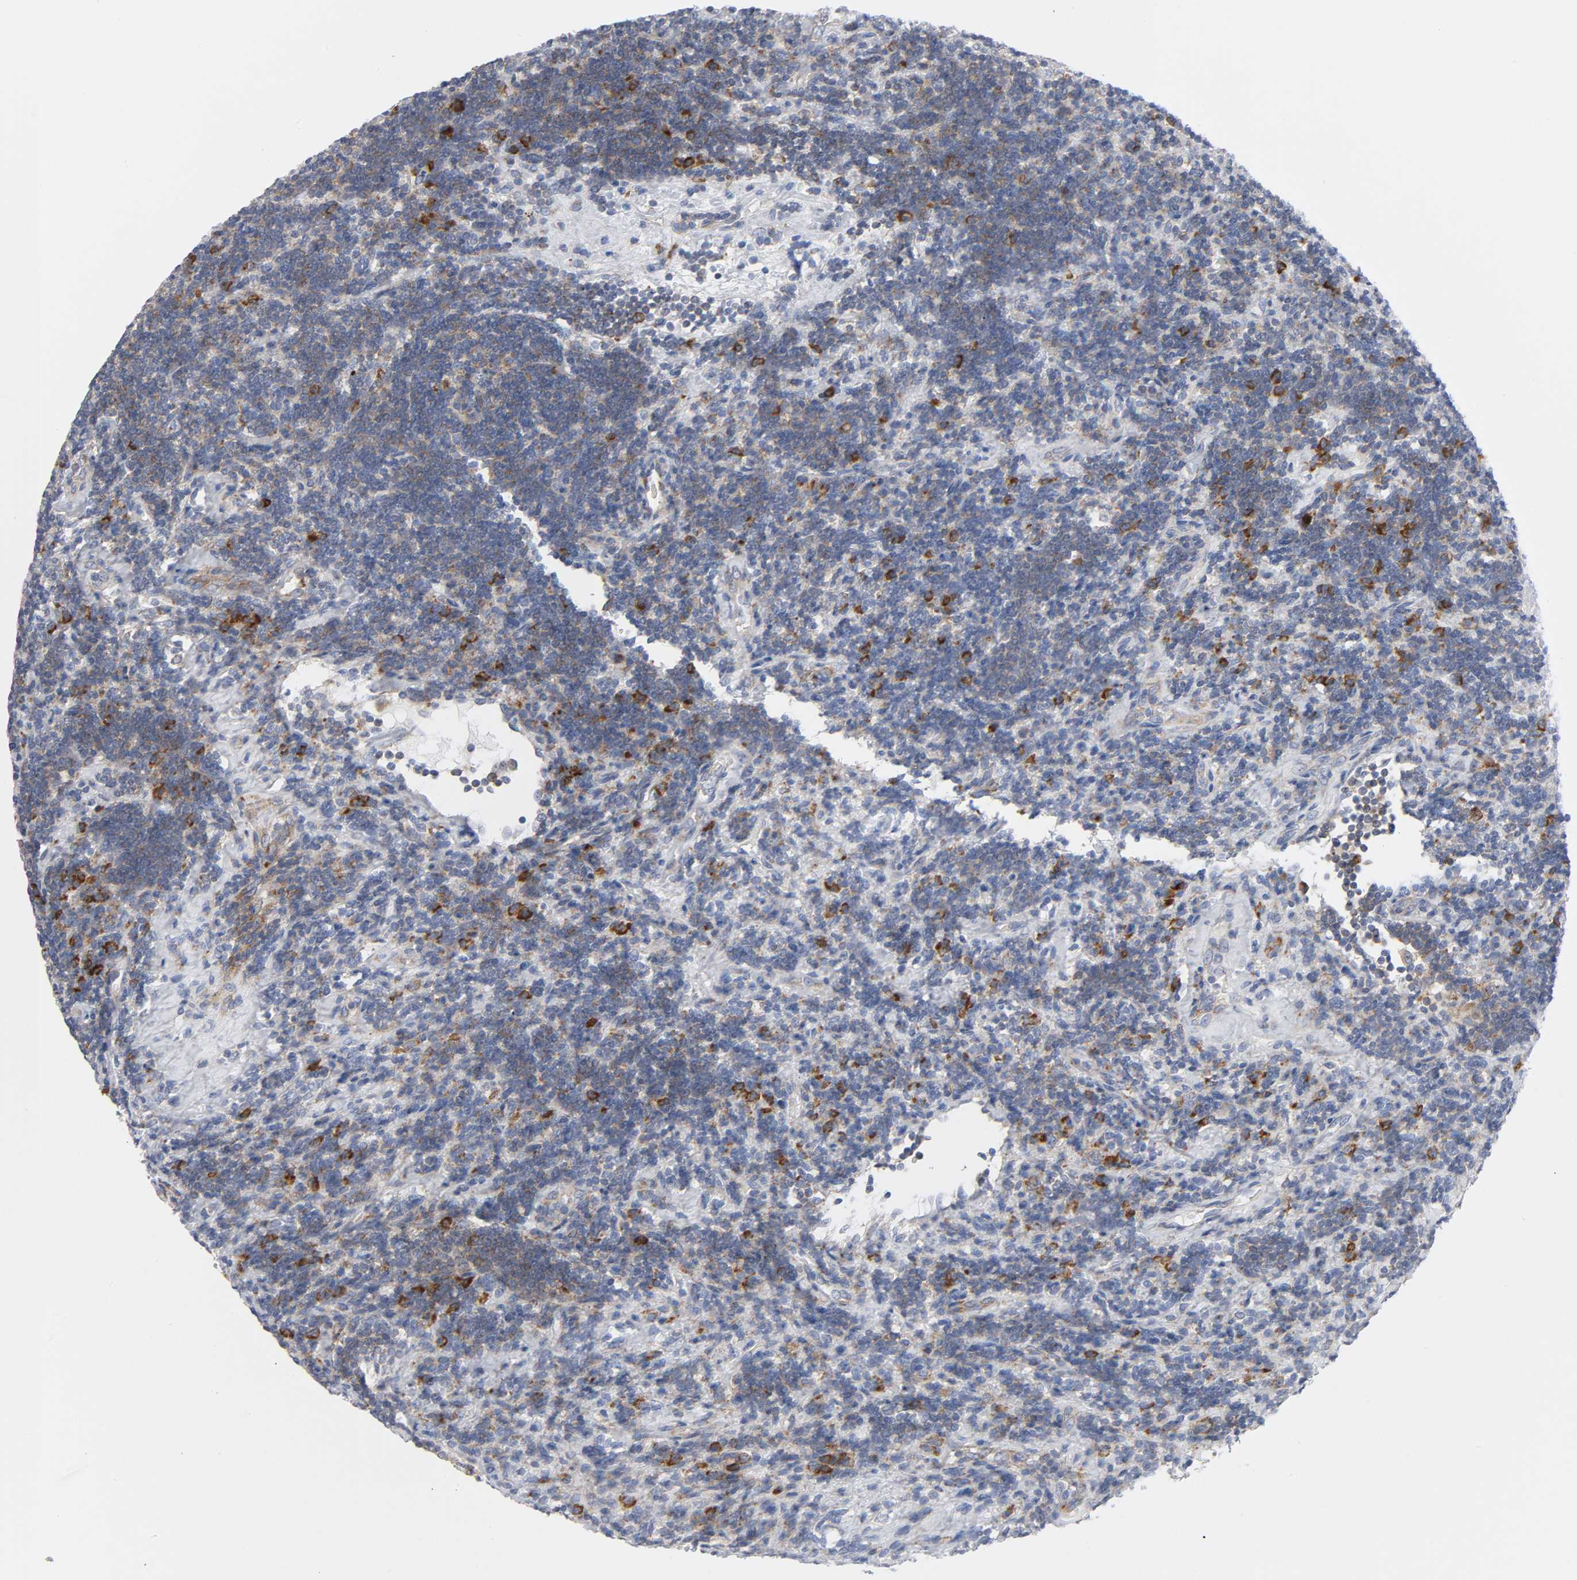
{"staining": {"intensity": "strong", "quantity": "25%-75%", "location": "cytoplasmic/membranous"}, "tissue": "lymphoma", "cell_type": "Tumor cells", "image_type": "cancer", "snomed": [{"axis": "morphology", "description": "Malignant lymphoma, non-Hodgkin's type, Low grade"}, {"axis": "topography", "description": "Lymph node"}], "caption": "Lymphoma stained for a protein (brown) exhibits strong cytoplasmic/membranous positive staining in approximately 25%-75% of tumor cells.", "gene": "REL", "patient": {"sex": "male", "age": 70}}